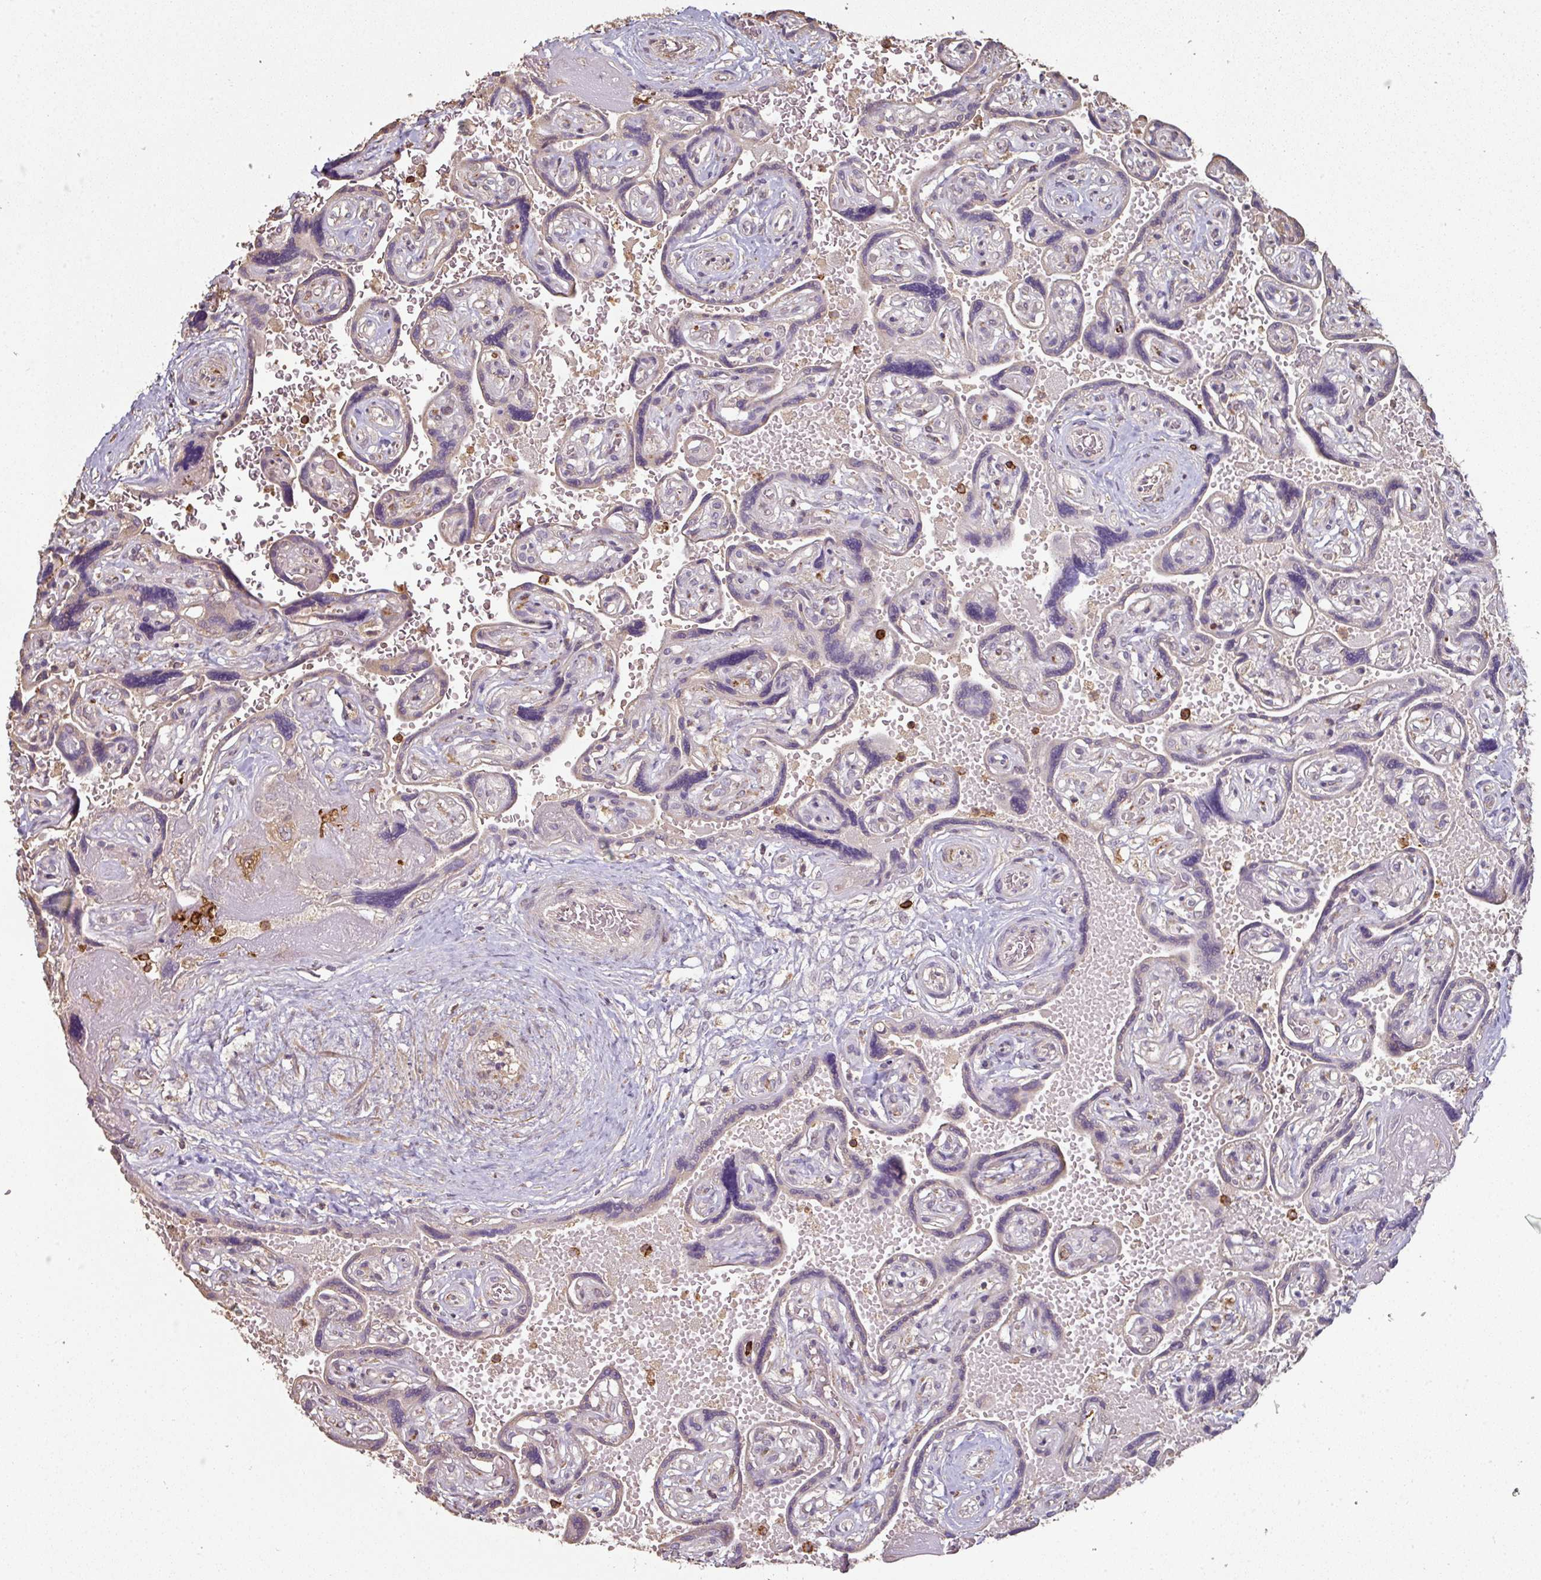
{"staining": {"intensity": "negative", "quantity": "none", "location": "none"}, "tissue": "placenta", "cell_type": "Trophoblastic cells", "image_type": "normal", "snomed": [{"axis": "morphology", "description": "Normal tissue, NOS"}, {"axis": "topography", "description": "Placenta"}], "caption": "Photomicrograph shows no significant protein staining in trophoblastic cells of normal placenta. Nuclei are stained in blue.", "gene": "OLFML2B", "patient": {"sex": "female", "age": 32}}